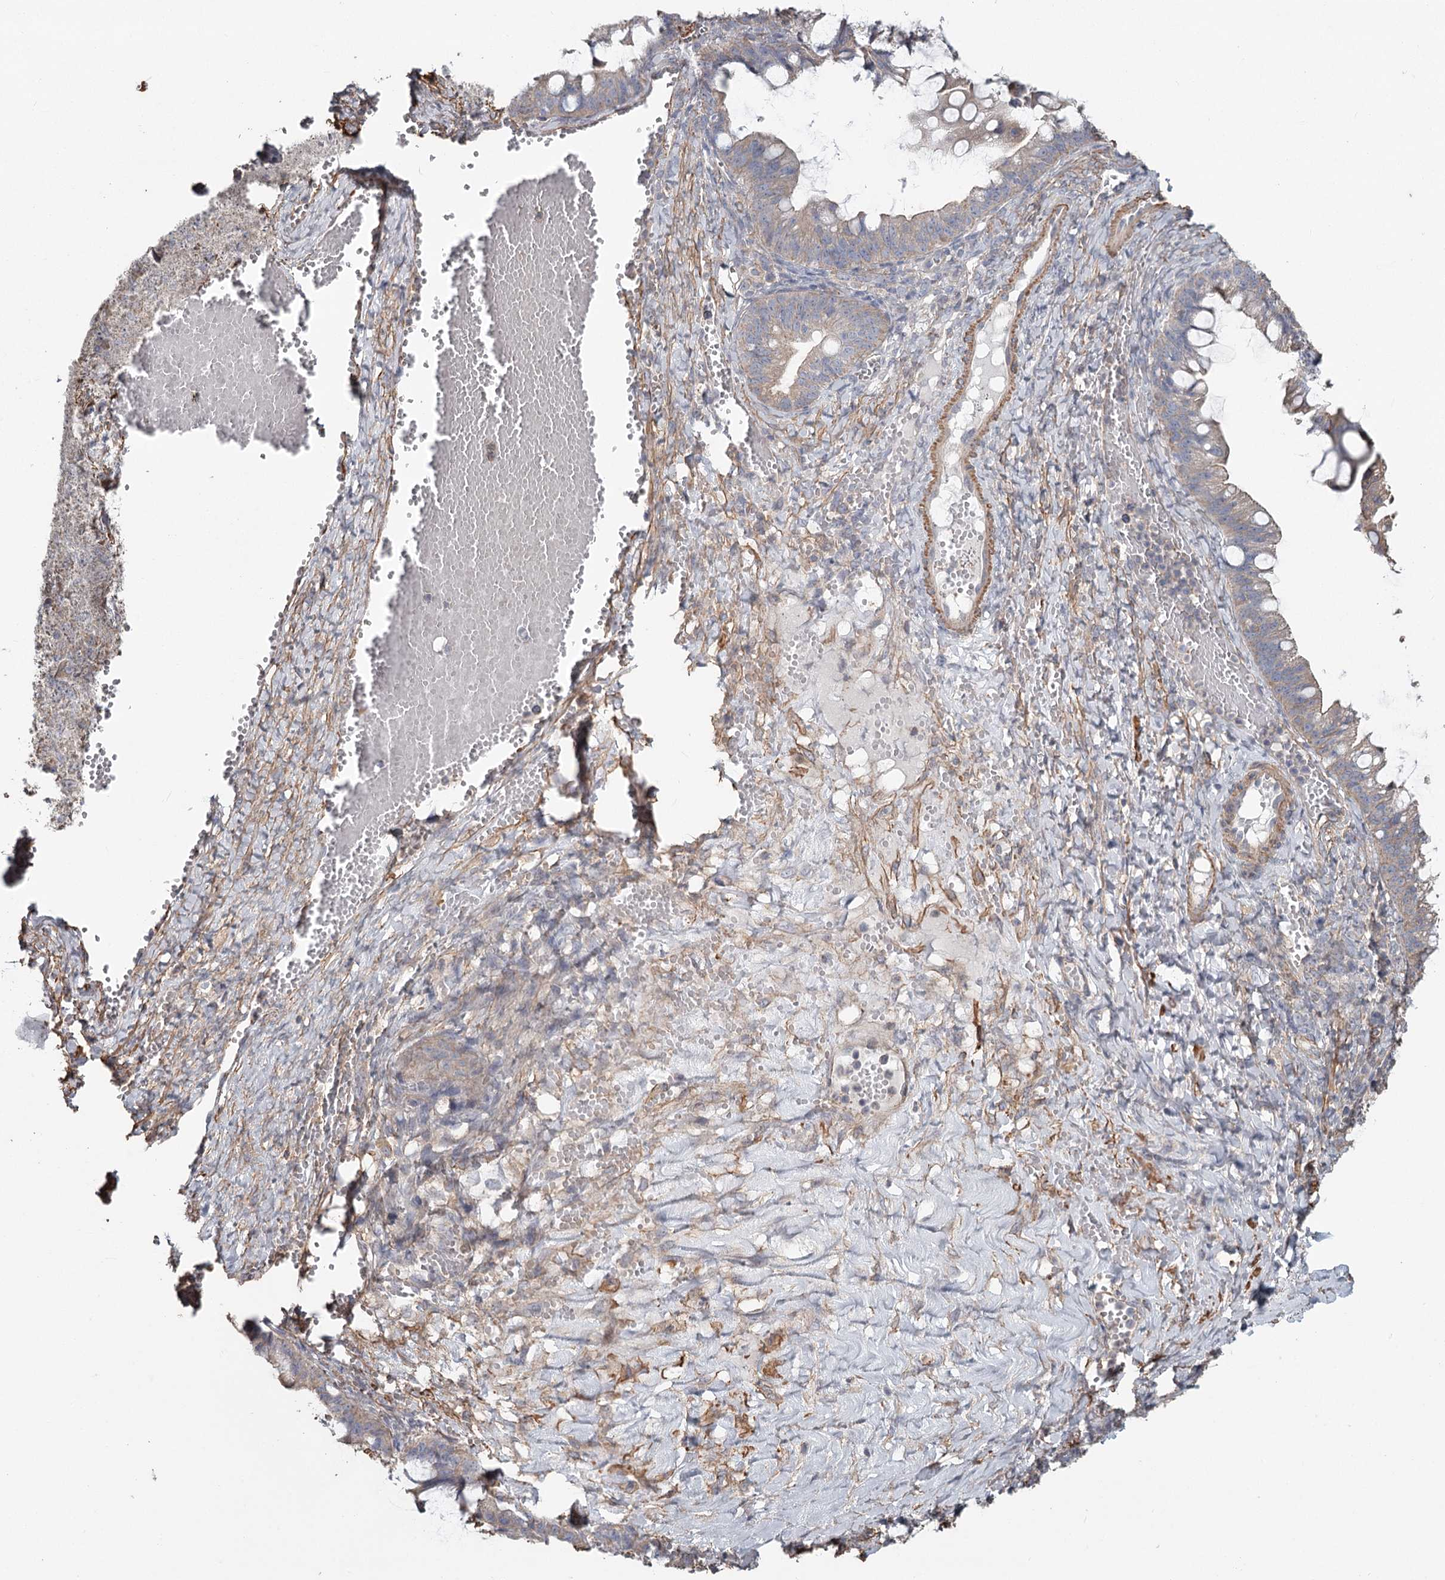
{"staining": {"intensity": "weak", "quantity": ">75%", "location": "cytoplasmic/membranous"}, "tissue": "ovarian cancer", "cell_type": "Tumor cells", "image_type": "cancer", "snomed": [{"axis": "morphology", "description": "Cystadenocarcinoma, mucinous, NOS"}, {"axis": "topography", "description": "Ovary"}], "caption": "Weak cytoplasmic/membranous protein expression is seen in approximately >75% of tumor cells in ovarian cancer (mucinous cystadenocarcinoma).", "gene": "DHRS9", "patient": {"sex": "female", "age": 73}}